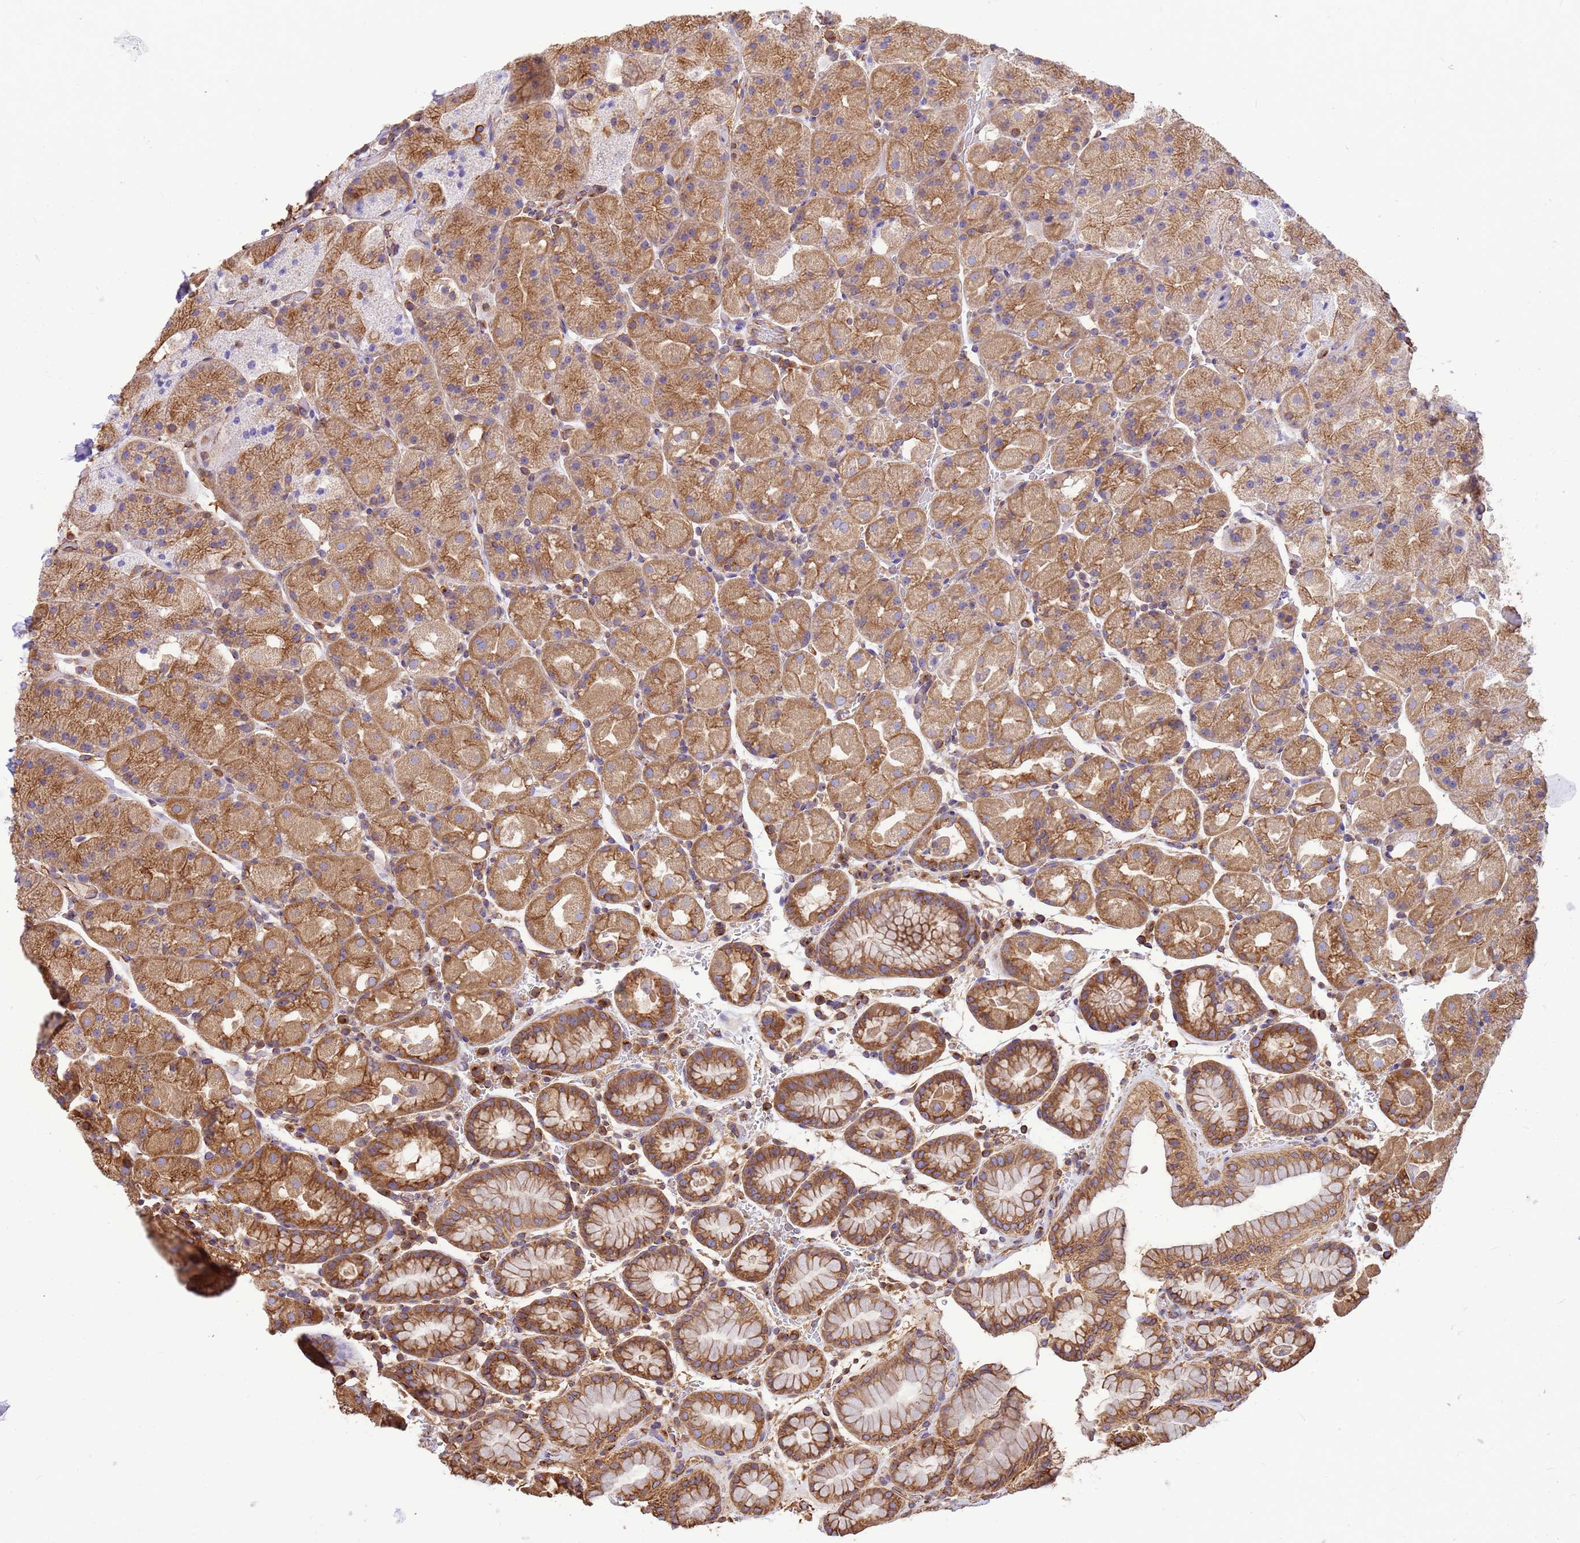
{"staining": {"intensity": "moderate", "quantity": ">75%", "location": "cytoplasmic/membranous"}, "tissue": "stomach", "cell_type": "Glandular cells", "image_type": "normal", "snomed": [{"axis": "morphology", "description": "Normal tissue, NOS"}, {"axis": "topography", "description": "Stomach, upper"}, {"axis": "topography", "description": "Stomach, lower"}], "caption": "A high-resolution photomicrograph shows IHC staining of benign stomach, which exhibits moderate cytoplasmic/membranous positivity in approximately >75% of glandular cells. (DAB (3,3'-diaminobenzidine) = brown stain, brightfield microscopy at high magnification).", "gene": "ENSG00000198211", "patient": {"sex": "male", "age": 67}}